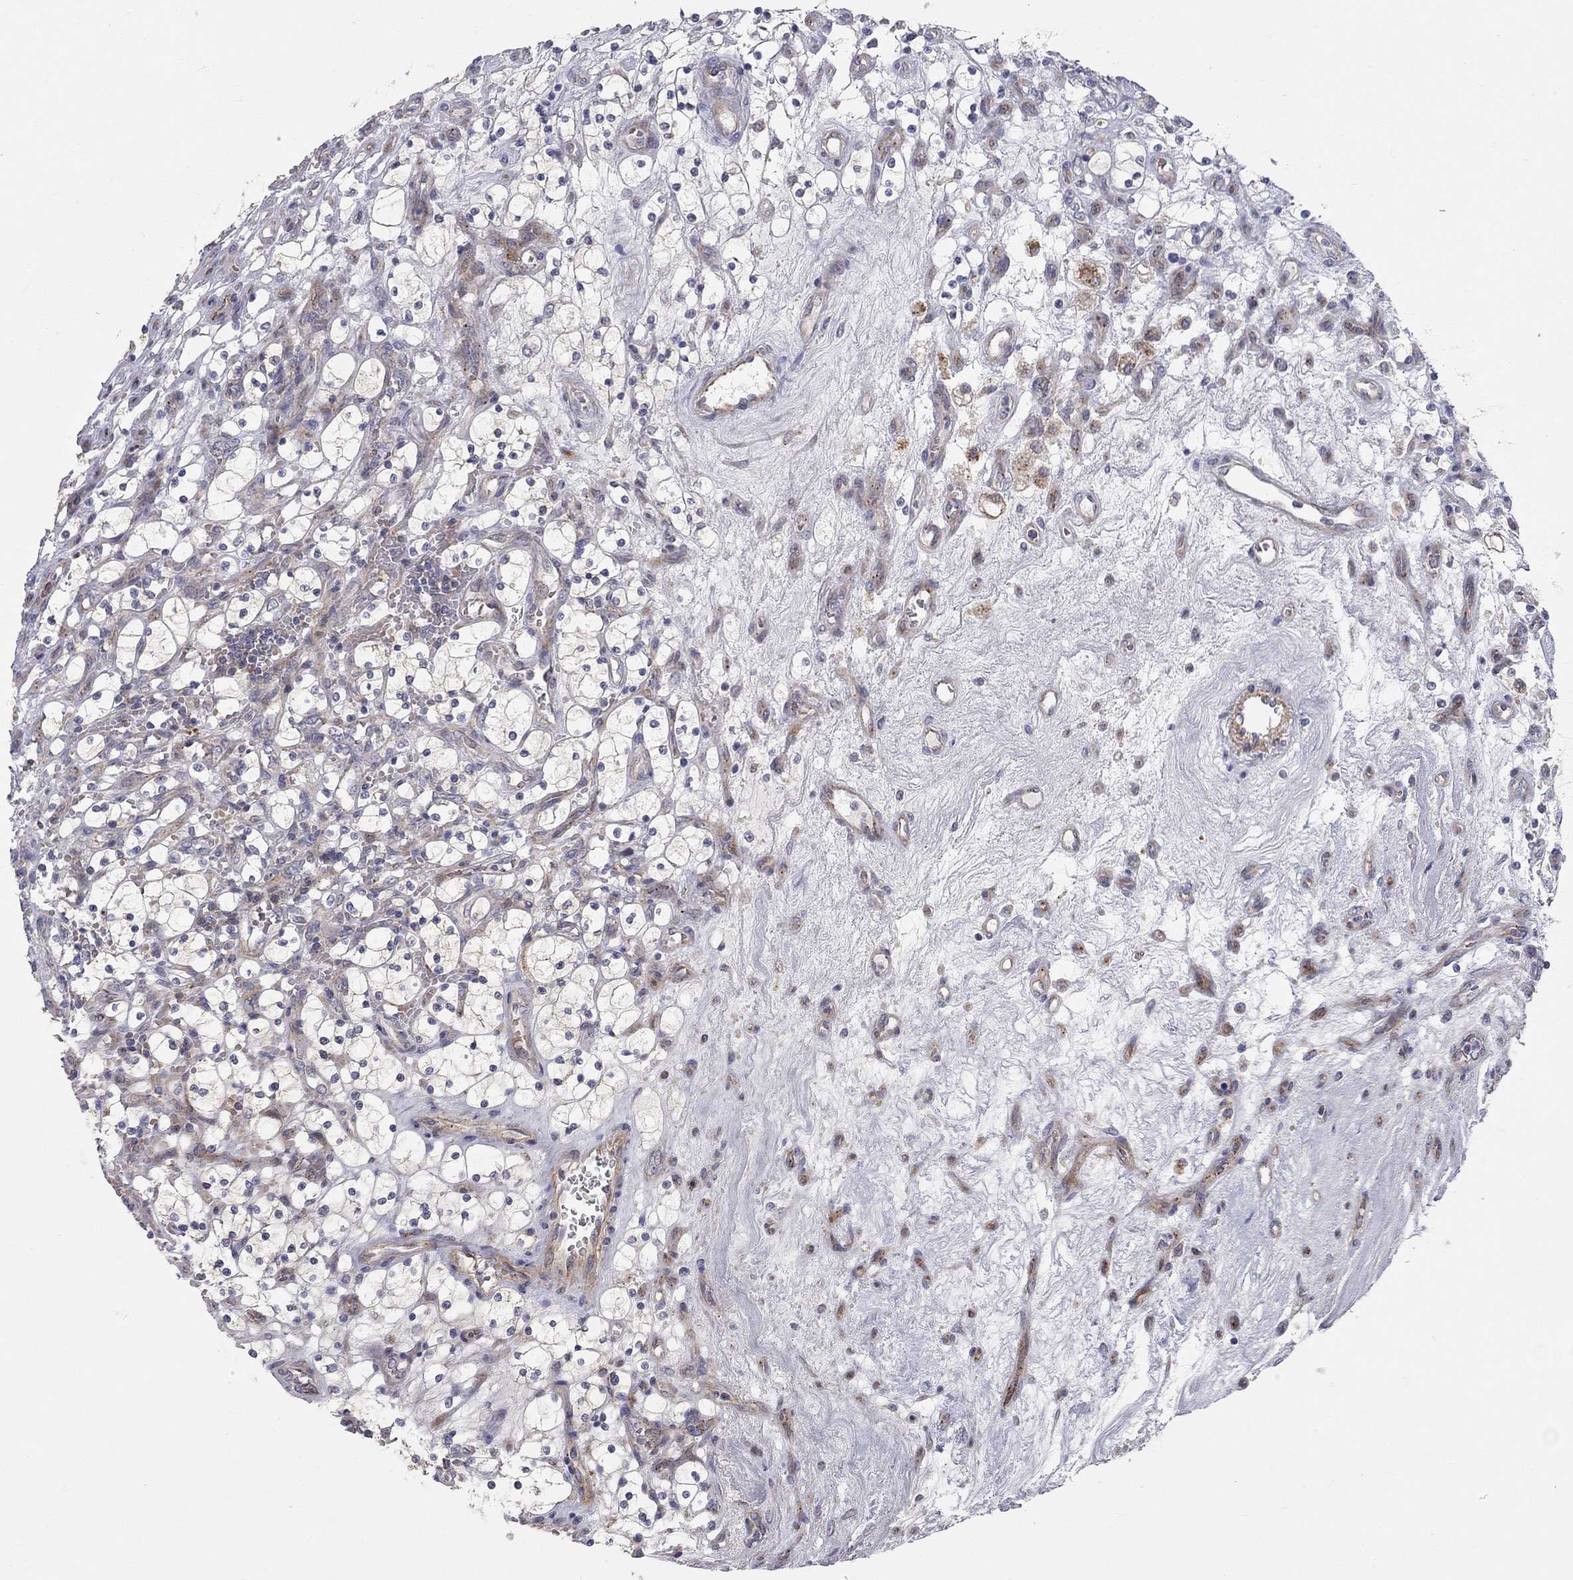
{"staining": {"intensity": "negative", "quantity": "none", "location": "none"}, "tissue": "renal cancer", "cell_type": "Tumor cells", "image_type": "cancer", "snomed": [{"axis": "morphology", "description": "Adenocarcinoma, NOS"}, {"axis": "topography", "description": "Kidney"}], "caption": "Immunohistochemistry (IHC) histopathology image of adenocarcinoma (renal) stained for a protein (brown), which displays no expression in tumor cells. (Brightfield microscopy of DAB (3,3'-diaminobenzidine) immunohistochemistry at high magnification).", "gene": "KANSL1L", "patient": {"sex": "female", "age": 69}}